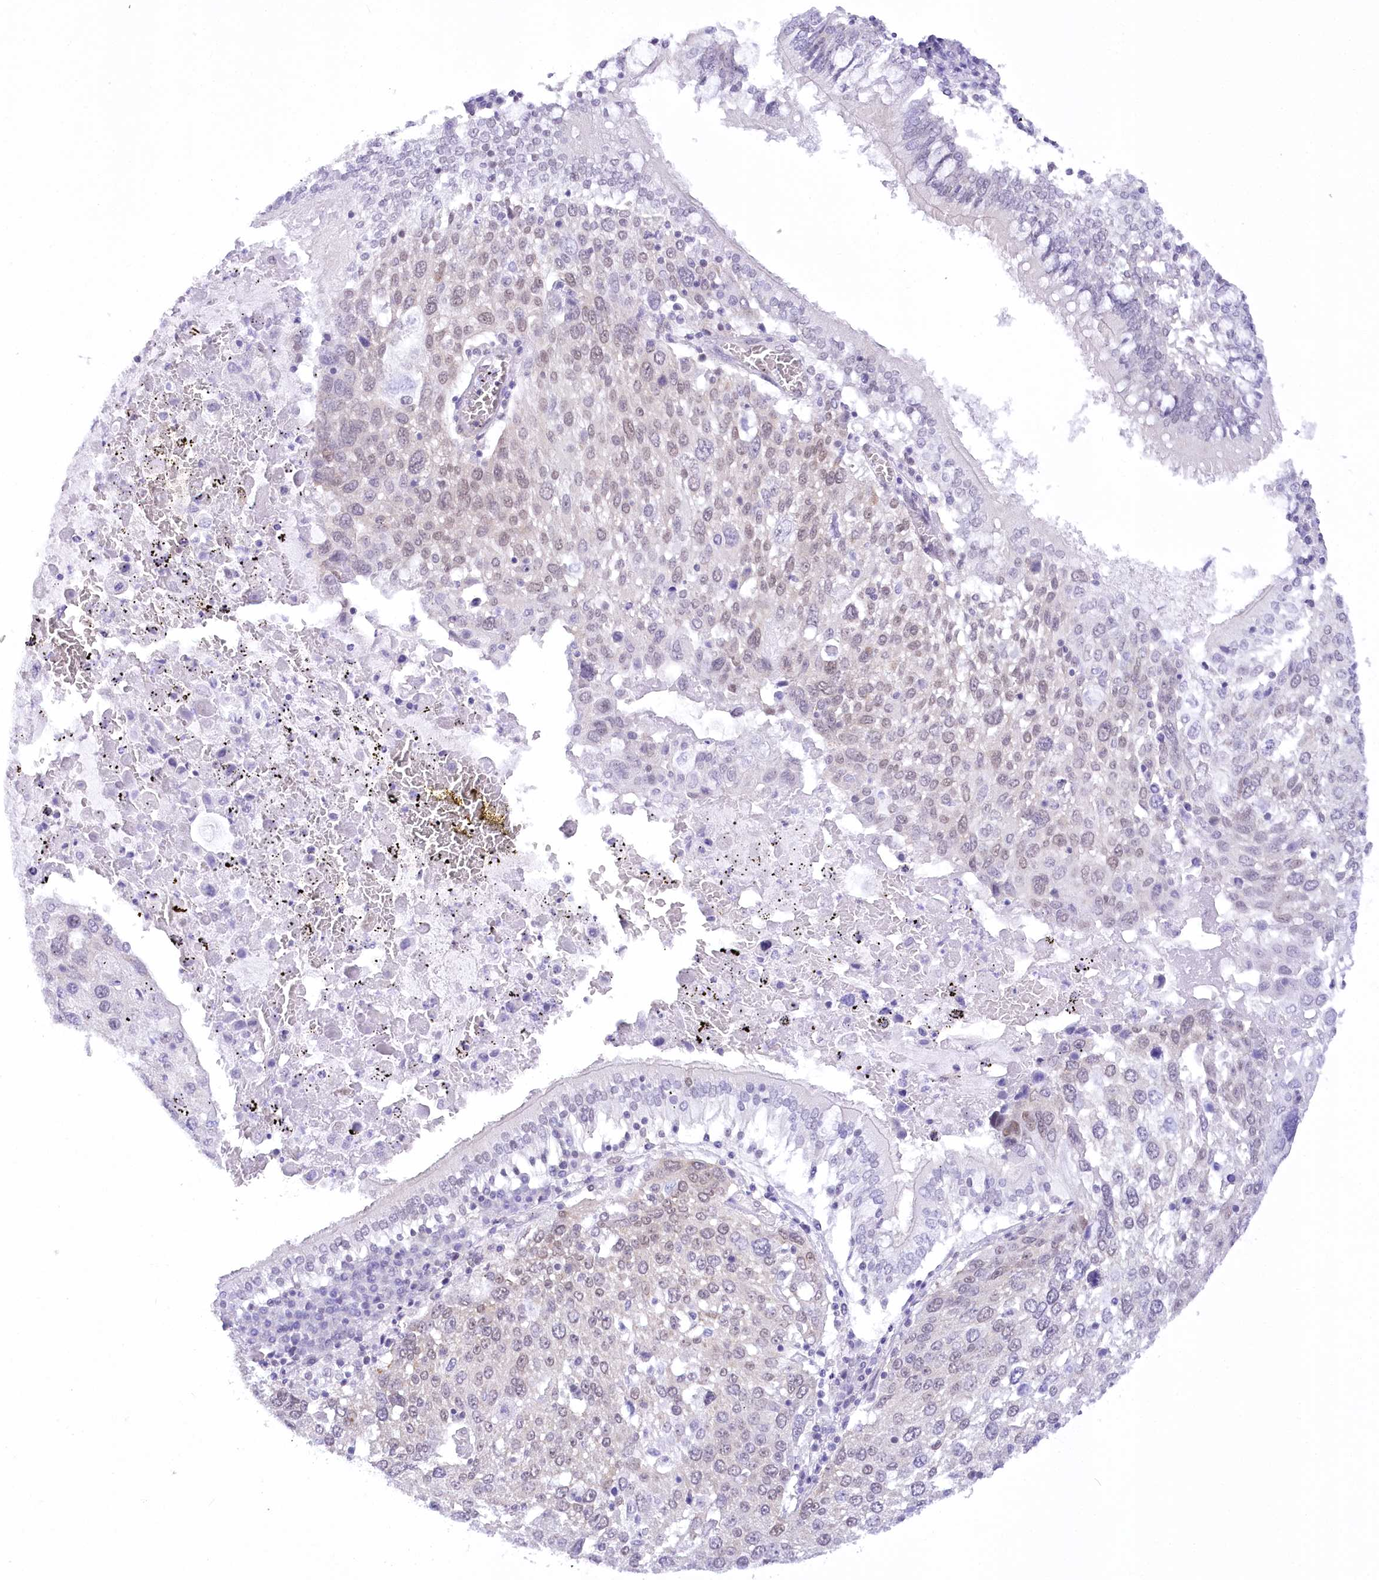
{"staining": {"intensity": "negative", "quantity": "none", "location": "none"}, "tissue": "lung cancer", "cell_type": "Tumor cells", "image_type": "cancer", "snomed": [{"axis": "morphology", "description": "Squamous cell carcinoma, NOS"}, {"axis": "topography", "description": "Lung"}], "caption": "Histopathology image shows no protein staining in tumor cells of squamous cell carcinoma (lung) tissue.", "gene": "HNRNPA0", "patient": {"sex": "male", "age": 65}}